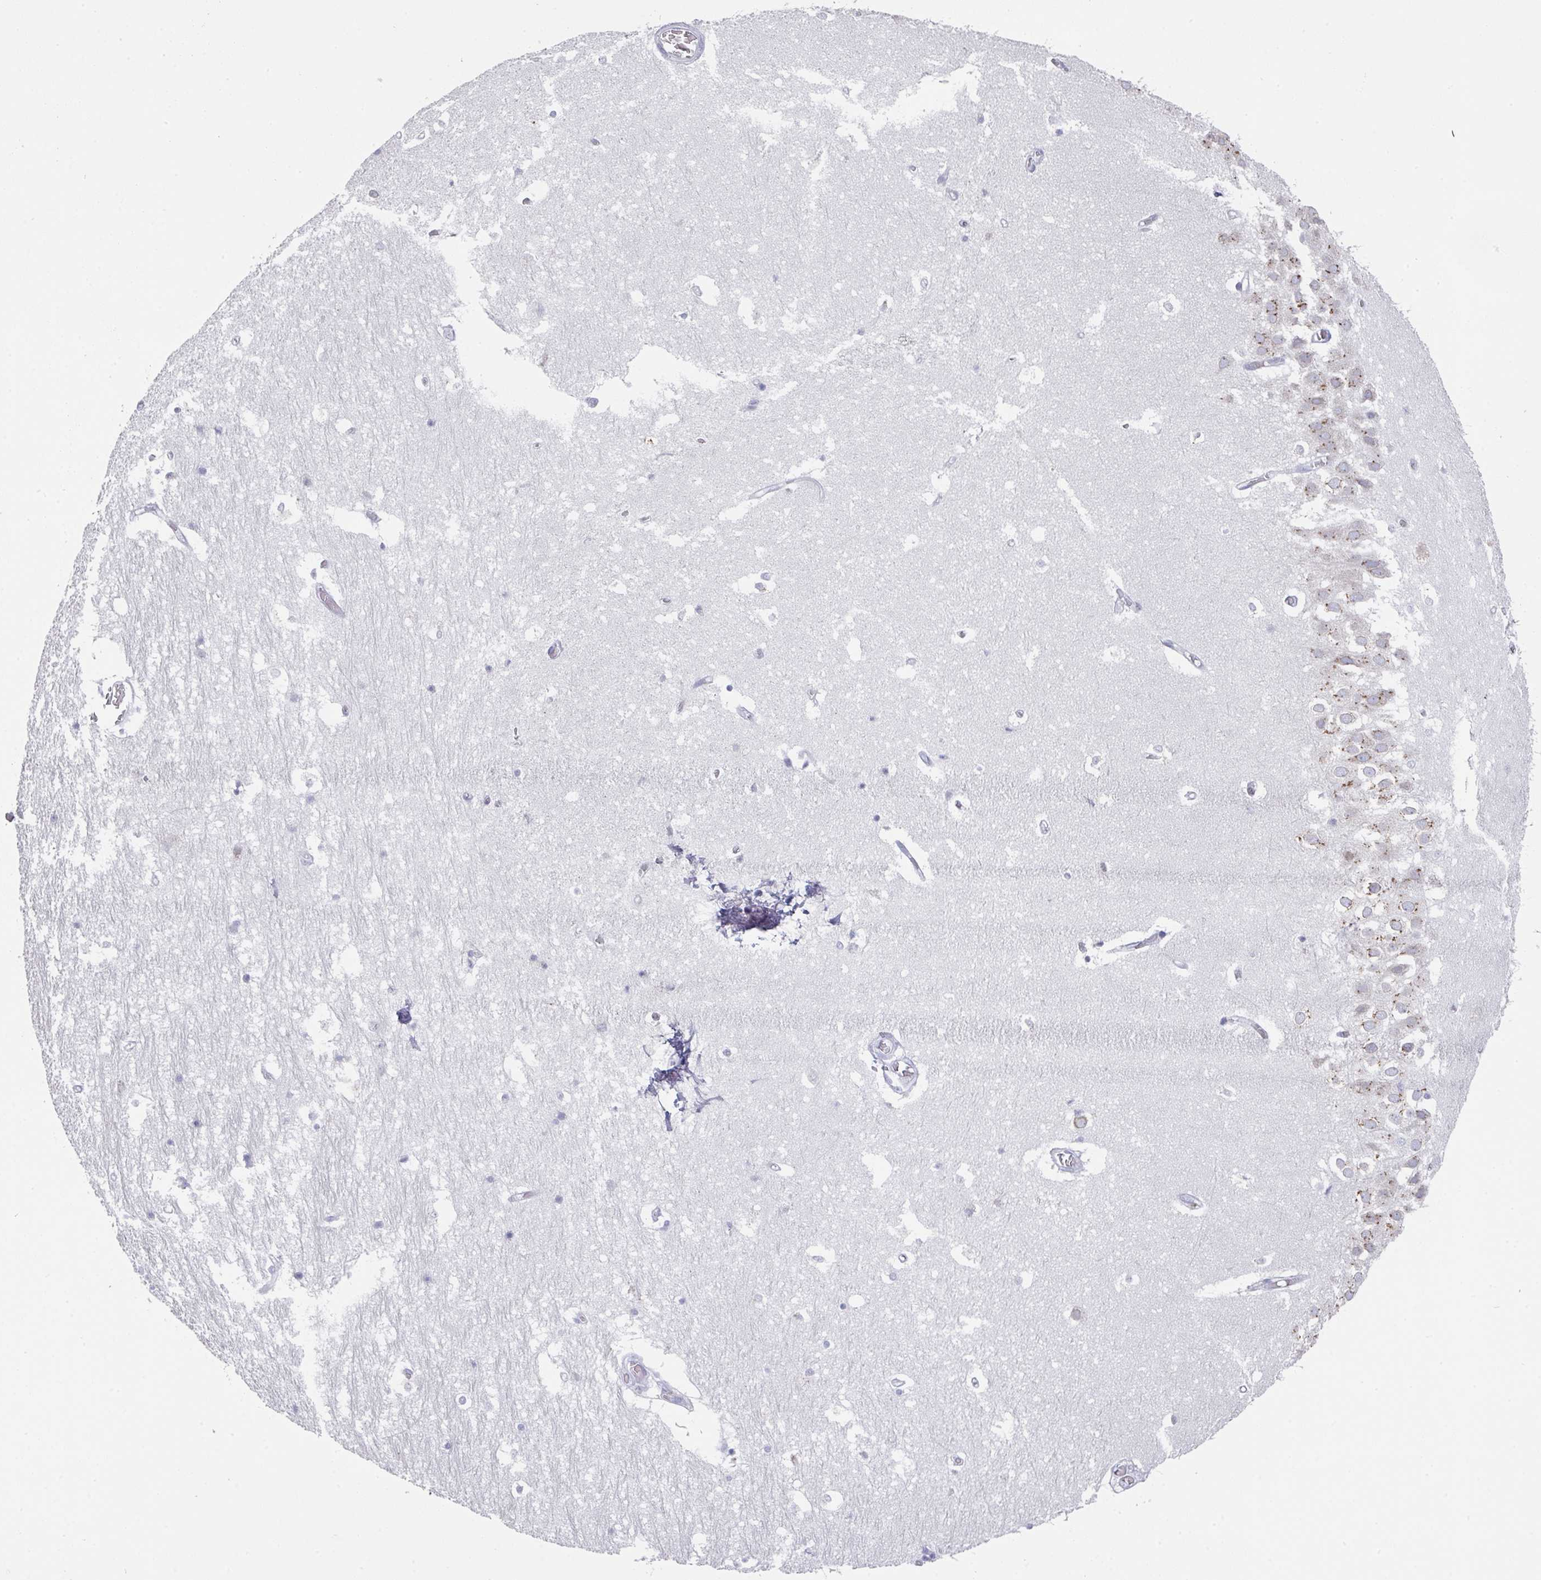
{"staining": {"intensity": "negative", "quantity": "none", "location": "none"}, "tissue": "hippocampus", "cell_type": "Glial cells", "image_type": "normal", "snomed": [{"axis": "morphology", "description": "Normal tissue, NOS"}, {"axis": "topography", "description": "Hippocampus"}], "caption": "Immunohistochemistry micrograph of unremarkable human hippocampus stained for a protein (brown), which shows no positivity in glial cells. (DAB (3,3'-diaminobenzidine) immunohistochemistry visualized using brightfield microscopy, high magnification).", "gene": "VKORC1L1", "patient": {"sex": "female", "age": 52}}